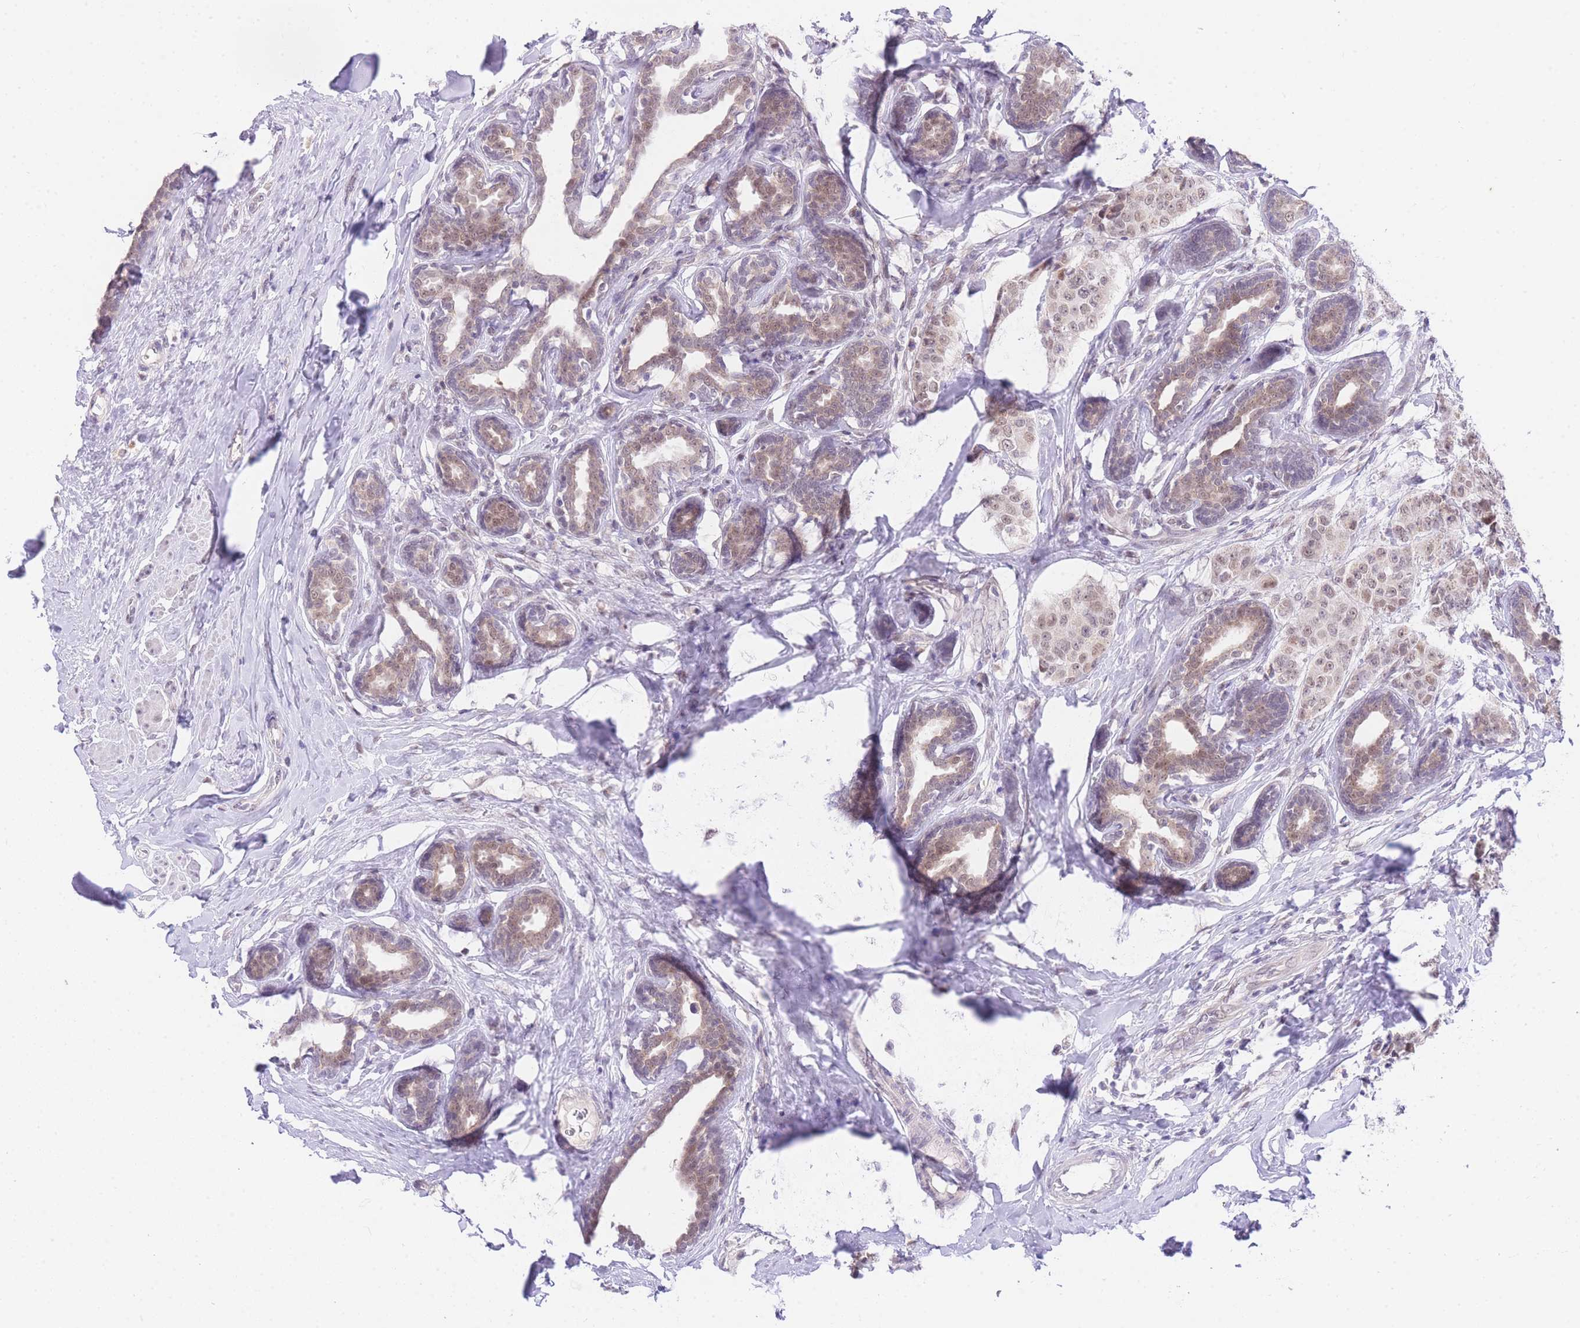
{"staining": {"intensity": "weak", "quantity": ">75%", "location": "nuclear"}, "tissue": "breast cancer", "cell_type": "Tumor cells", "image_type": "cancer", "snomed": [{"axis": "morphology", "description": "Duct carcinoma"}, {"axis": "topography", "description": "Breast"}], "caption": "Human breast cancer (infiltrating ductal carcinoma) stained for a protein (brown) reveals weak nuclear positive staining in about >75% of tumor cells.", "gene": "UBXN7", "patient": {"sex": "female", "age": 40}}